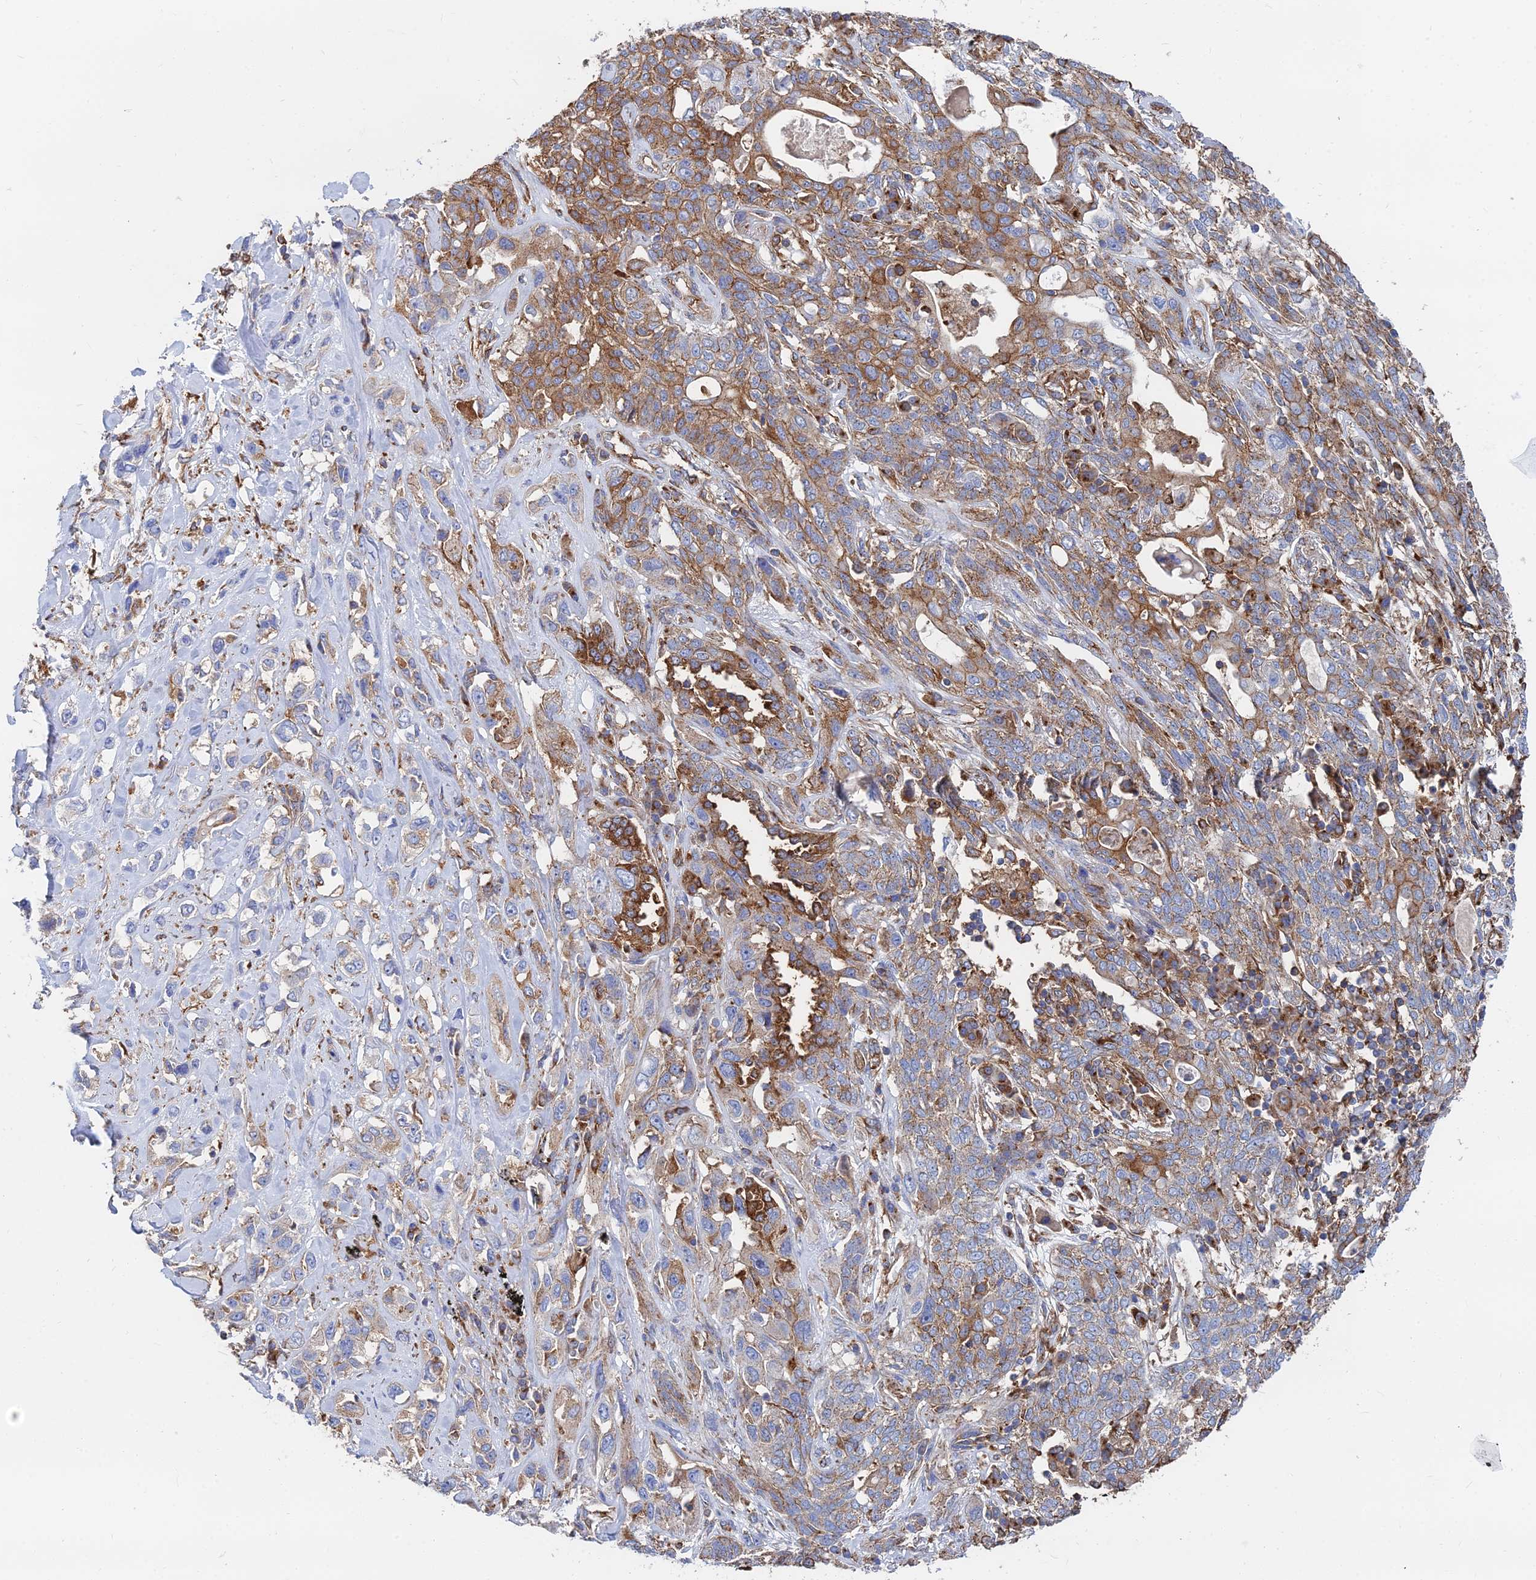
{"staining": {"intensity": "moderate", "quantity": ">75%", "location": "cytoplasmic/membranous"}, "tissue": "lung cancer", "cell_type": "Tumor cells", "image_type": "cancer", "snomed": [{"axis": "morphology", "description": "Squamous cell carcinoma, NOS"}, {"axis": "topography", "description": "Lung"}], "caption": "Tumor cells exhibit medium levels of moderate cytoplasmic/membranous positivity in about >75% of cells in squamous cell carcinoma (lung).", "gene": "GPR42", "patient": {"sex": "female", "age": 70}}